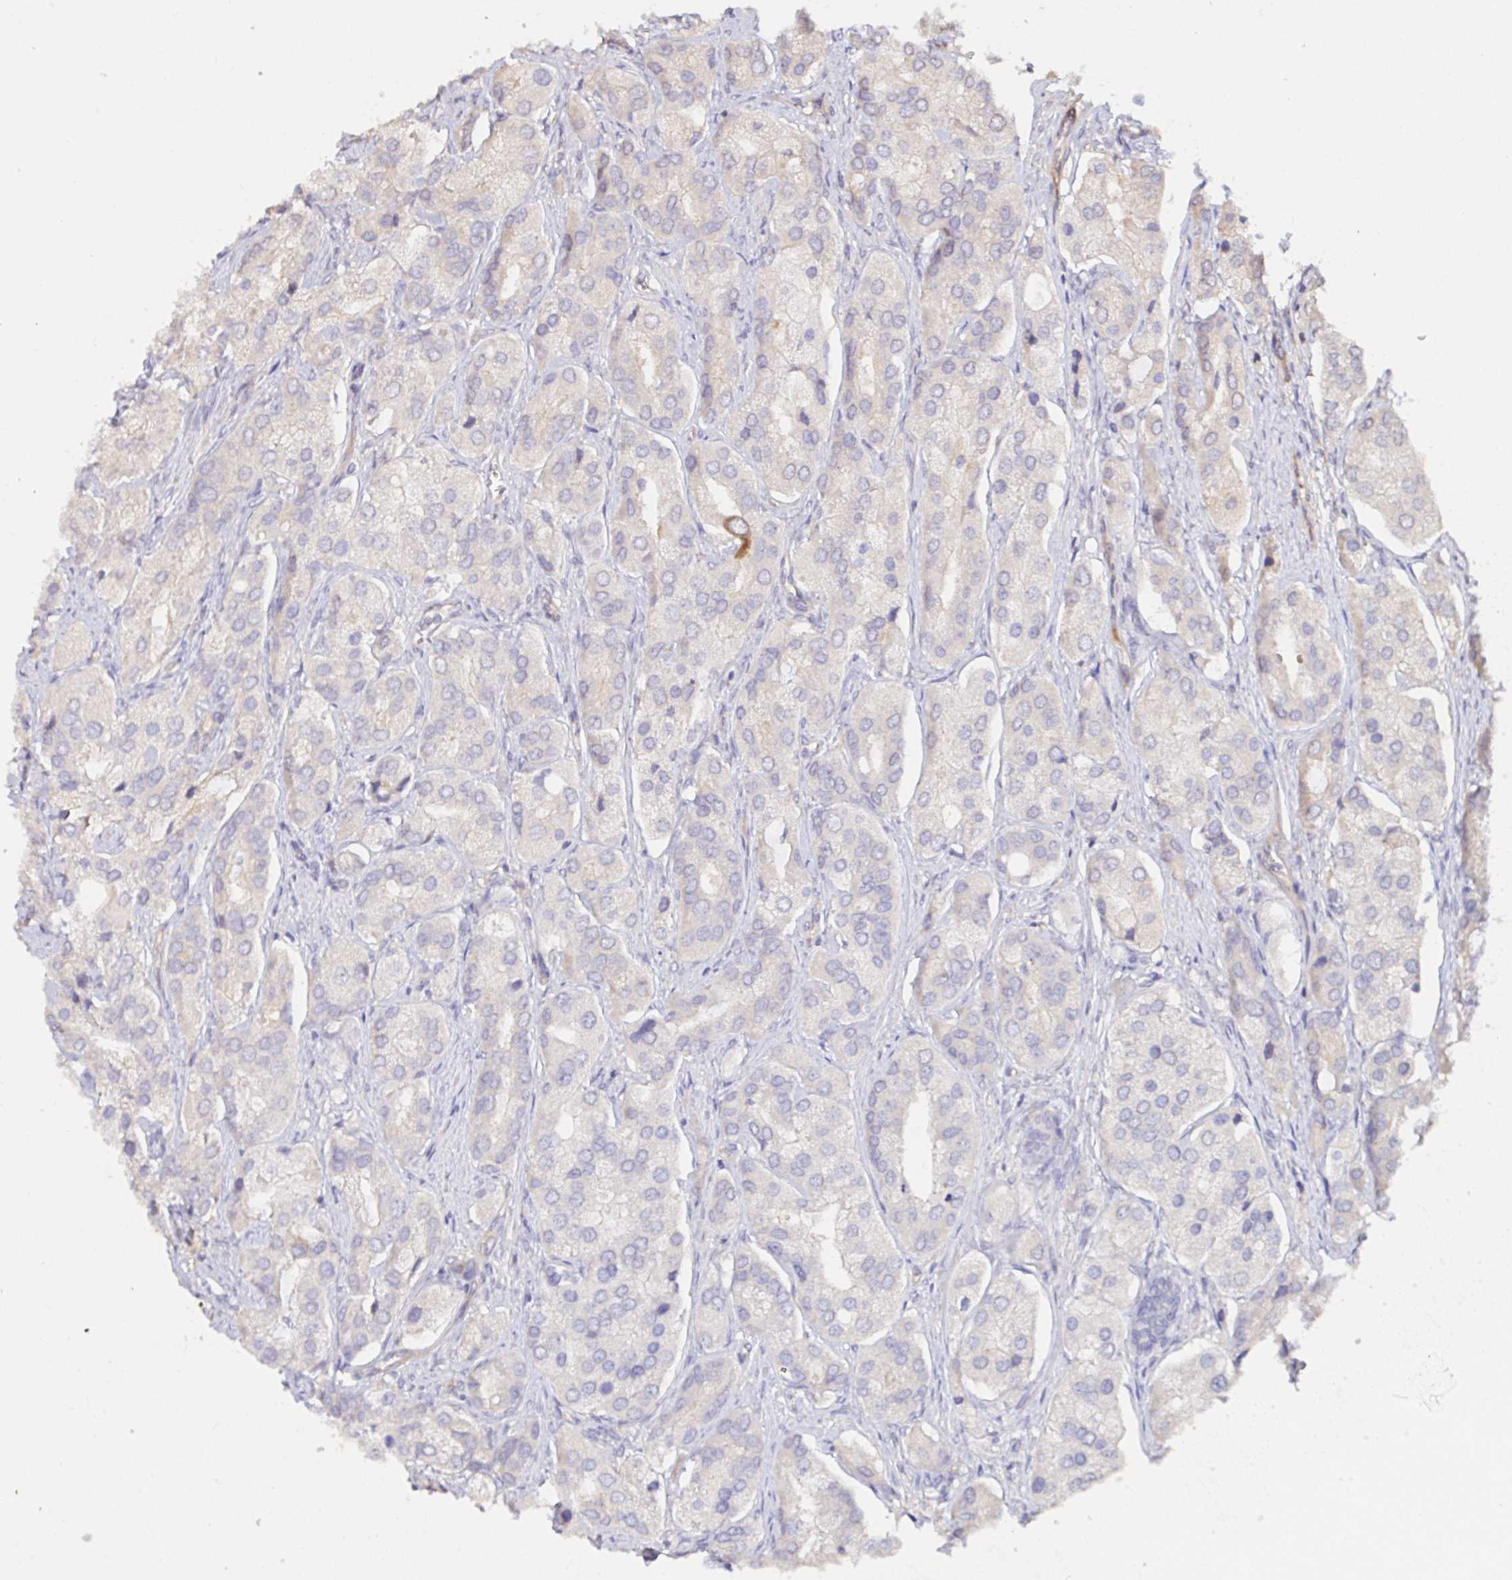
{"staining": {"intensity": "moderate", "quantity": "<25%", "location": "cytoplasmic/membranous"}, "tissue": "prostate cancer", "cell_type": "Tumor cells", "image_type": "cancer", "snomed": [{"axis": "morphology", "description": "Adenocarcinoma, Low grade"}, {"axis": "topography", "description": "Prostate"}], "caption": "Immunohistochemistry (IHC) micrograph of adenocarcinoma (low-grade) (prostate) stained for a protein (brown), which displays low levels of moderate cytoplasmic/membranous staining in approximately <25% of tumor cells.", "gene": "RSRP1", "patient": {"sex": "male", "age": 69}}